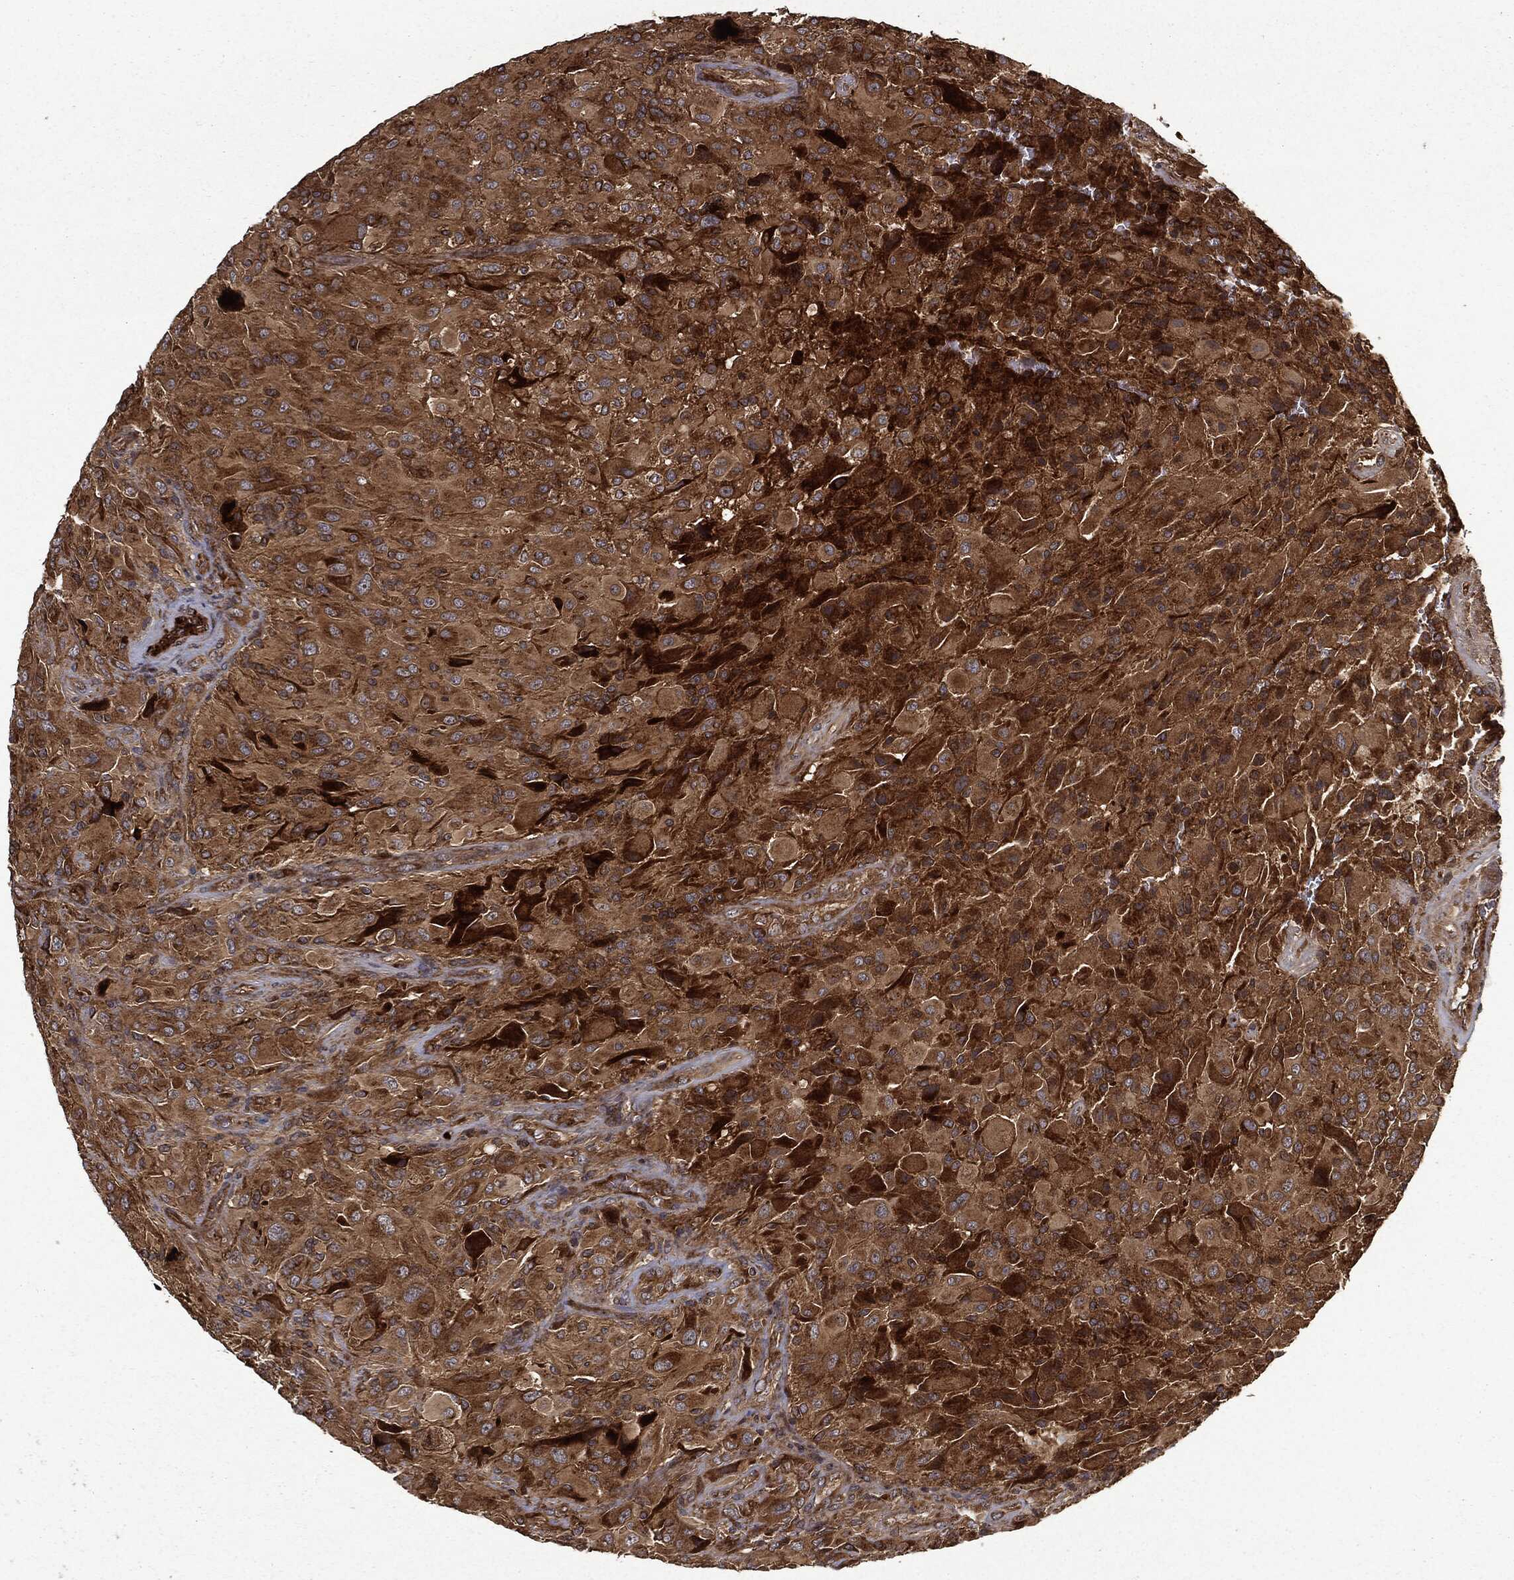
{"staining": {"intensity": "moderate", "quantity": ">75%", "location": "cytoplasmic/membranous"}, "tissue": "glioma", "cell_type": "Tumor cells", "image_type": "cancer", "snomed": [{"axis": "morphology", "description": "Glioma, malignant, High grade"}, {"axis": "topography", "description": "Cerebral cortex"}], "caption": "The image reveals staining of glioma, revealing moderate cytoplasmic/membranous protein staining (brown color) within tumor cells. Using DAB (brown) and hematoxylin (blue) stains, captured at high magnification using brightfield microscopy.", "gene": "HTT", "patient": {"sex": "male", "age": 35}}